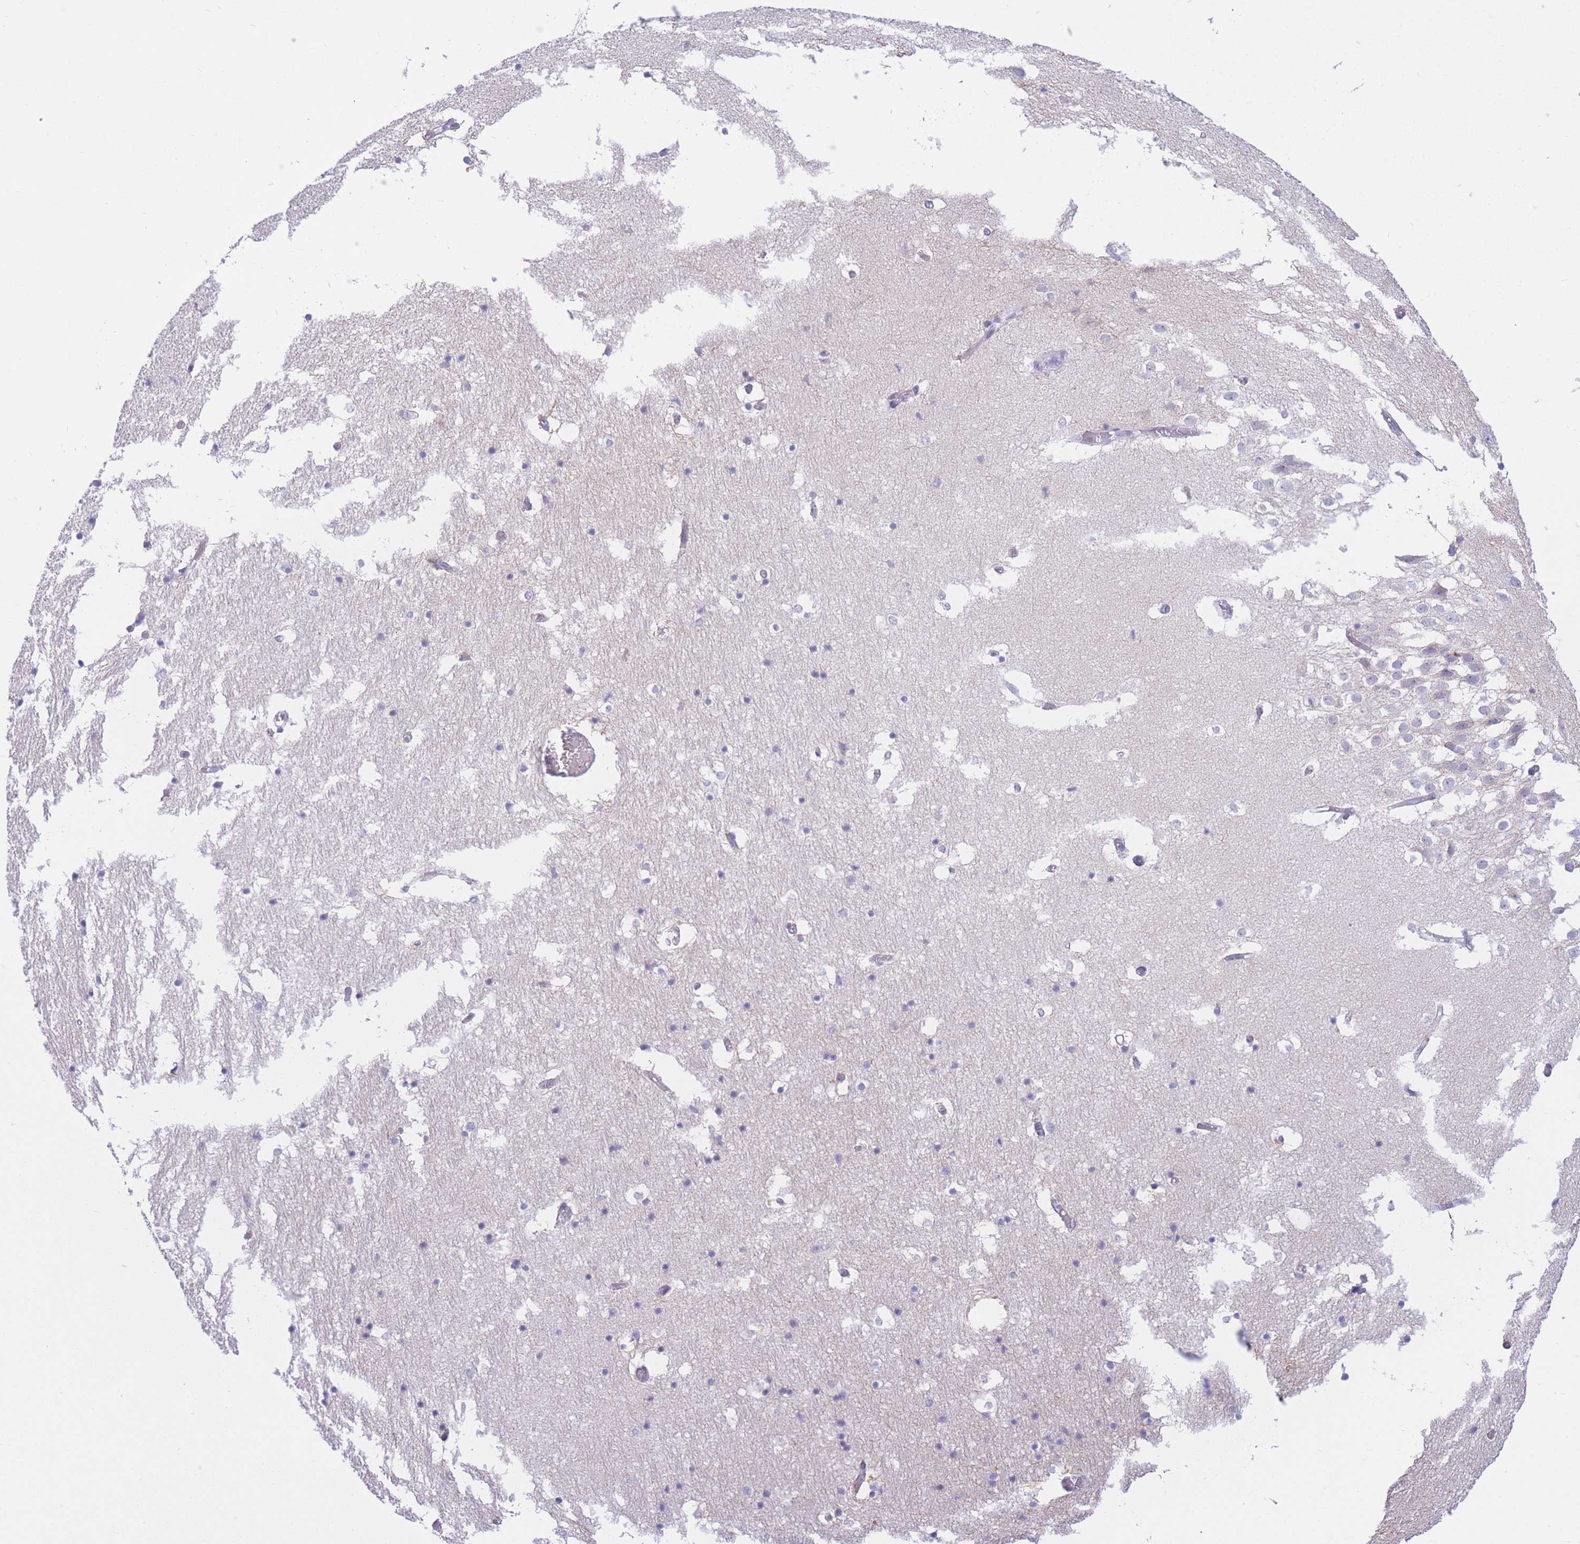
{"staining": {"intensity": "negative", "quantity": "none", "location": "none"}, "tissue": "hippocampus", "cell_type": "Glial cells", "image_type": "normal", "snomed": [{"axis": "morphology", "description": "Normal tissue, NOS"}, {"axis": "topography", "description": "Hippocampus"}], "caption": "This is an IHC micrograph of unremarkable human hippocampus. There is no positivity in glial cells.", "gene": "RPL39L", "patient": {"sex": "female", "age": 52}}